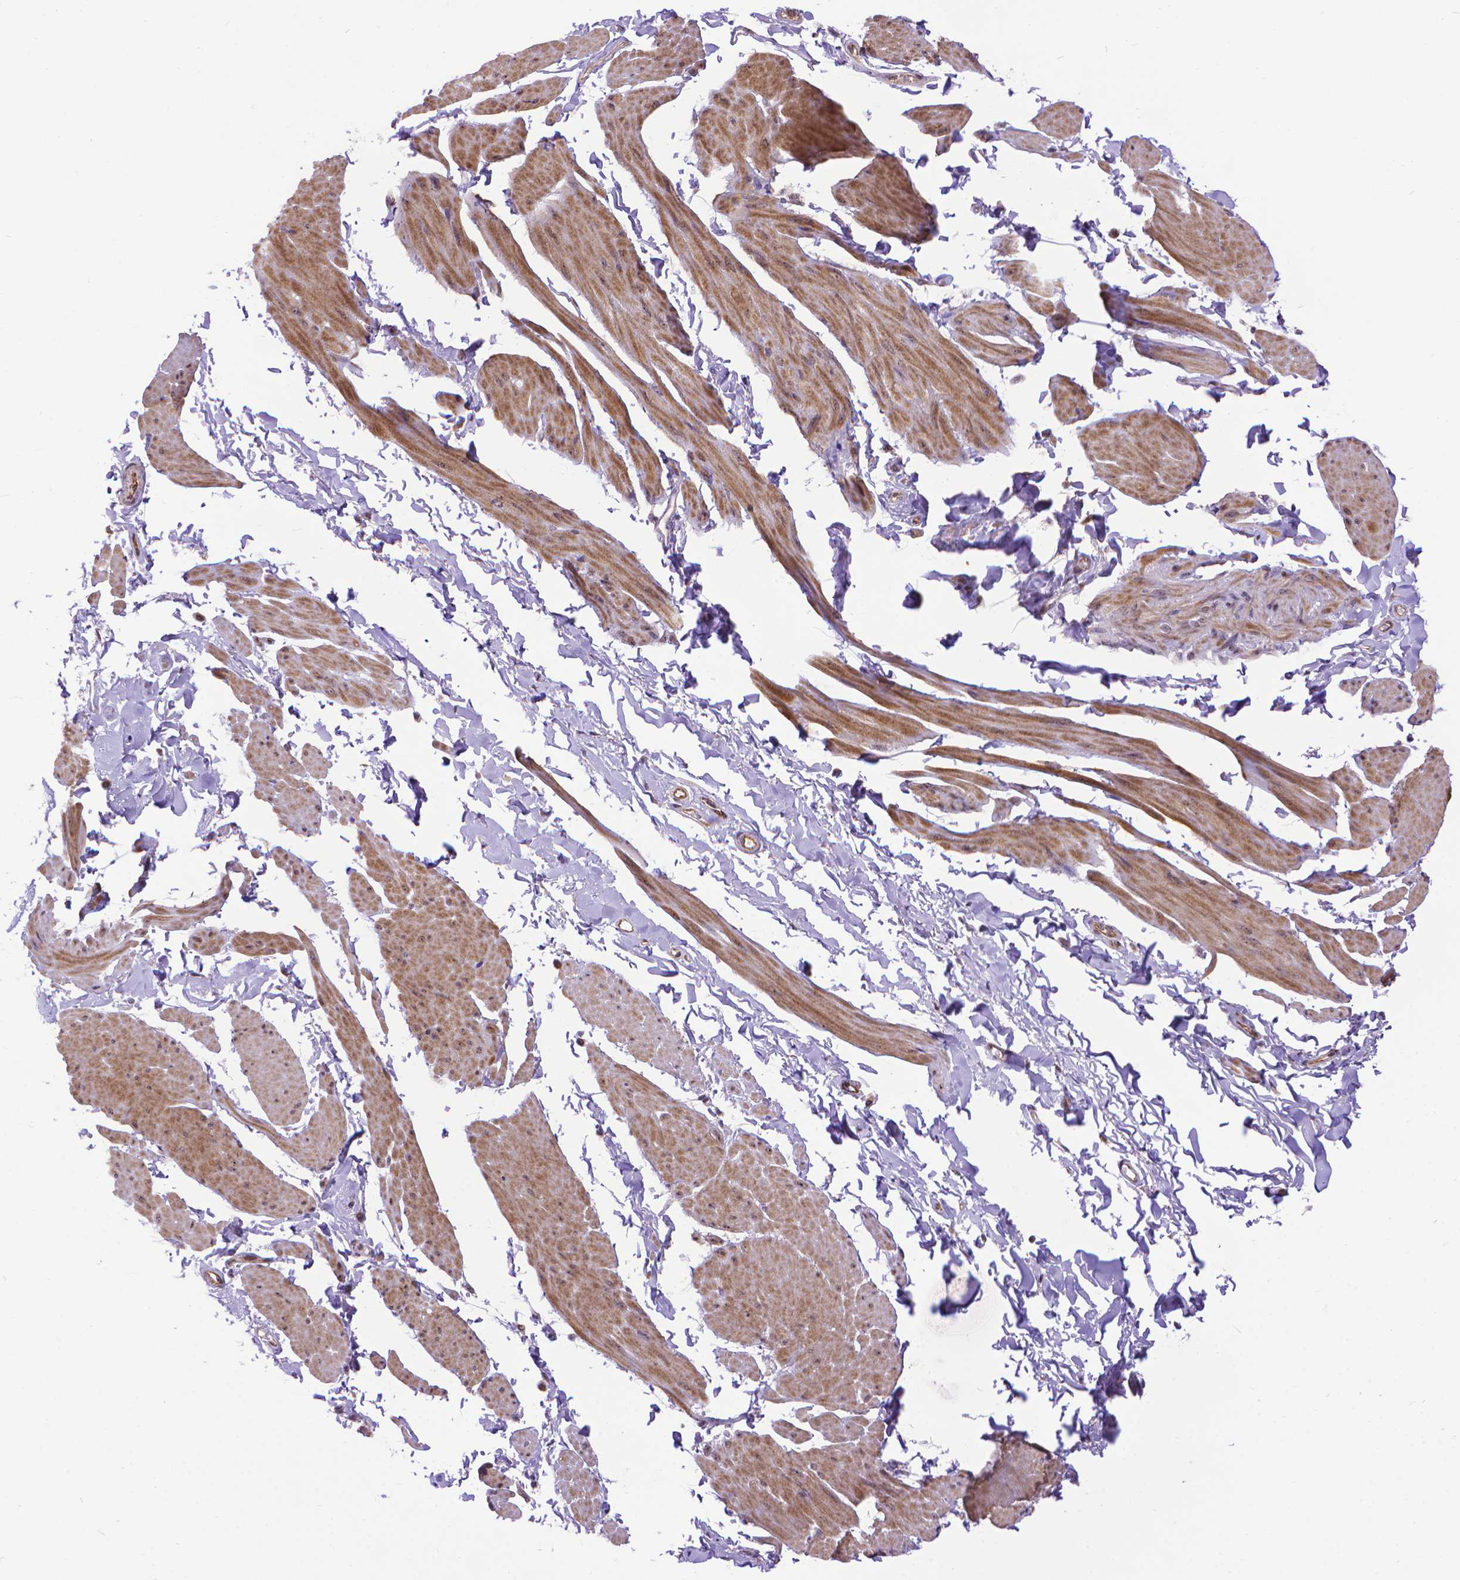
{"staining": {"intensity": "moderate", "quantity": "25%-75%", "location": "cytoplasmic/membranous"}, "tissue": "smooth muscle", "cell_type": "Smooth muscle cells", "image_type": "normal", "snomed": [{"axis": "morphology", "description": "Normal tissue, NOS"}, {"axis": "topography", "description": "Adipose tissue"}, {"axis": "topography", "description": "Smooth muscle"}, {"axis": "topography", "description": "Peripheral nerve tissue"}], "caption": "IHC micrograph of normal smooth muscle stained for a protein (brown), which exhibits medium levels of moderate cytoplasmic/membranous staining in approximately 25%-75% of smooth muscle cells.", "gene": "TMEM135", "patient": {"sex": "male", "age": 83}}